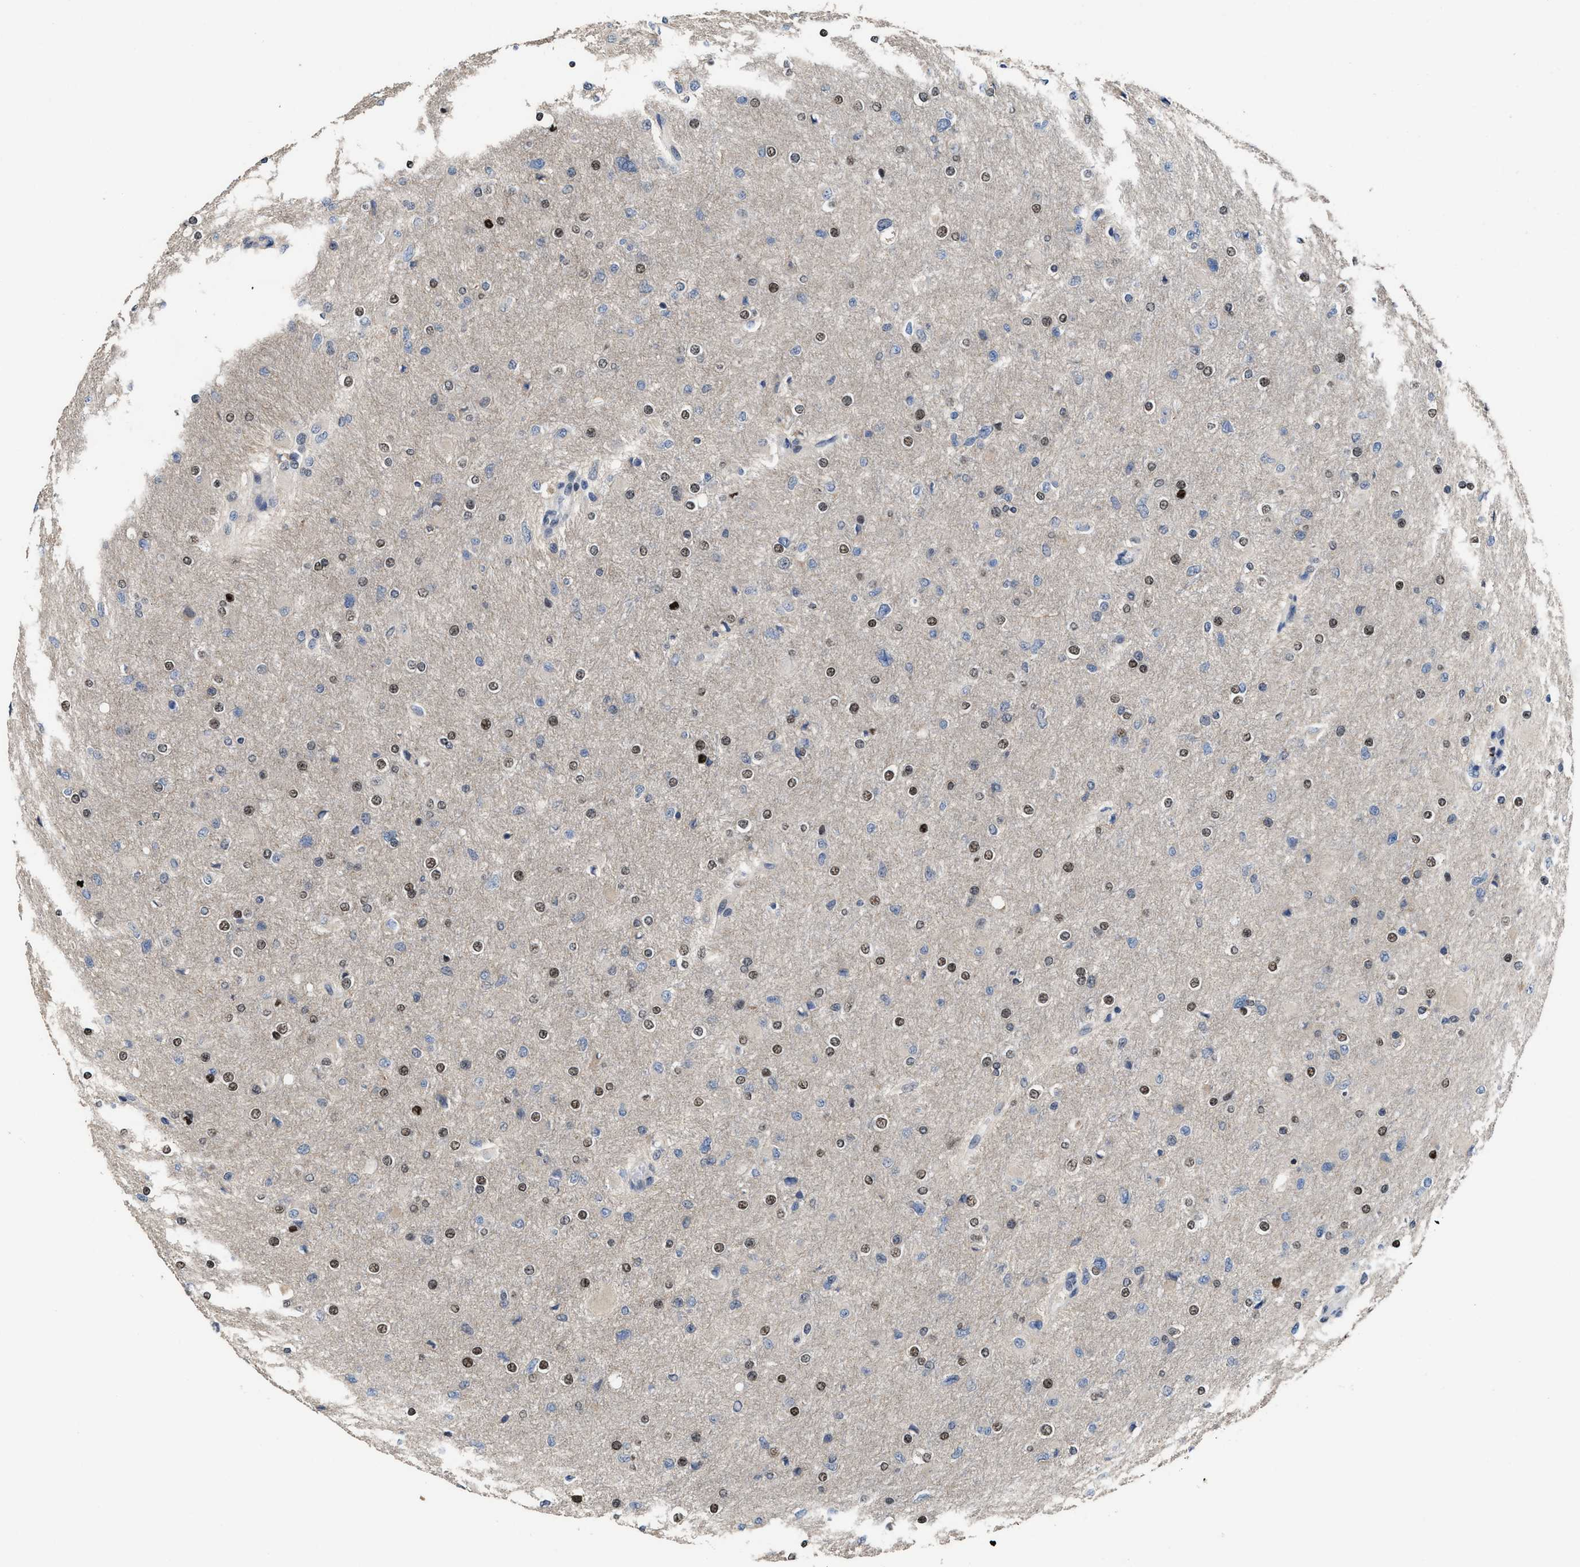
{"staining": {"intensity": "moderate", "quantity": "25%-75%", "location": "nuclear"}, "tissue": "glioma", "cell_type": "Tumor cells", "image_type": "cancer", "snomed": [{"axis": "morphology", "description": "Glioma, malignant, High grade"}, {"axis": "topography", "description": "Cerebral cortex"}], "caption": "A brown stain labels moderate nuclear staining of a protein in glioma tumor cells.", "gene": "ZNF20", "patient": {"sex": "female", "age": 36}}